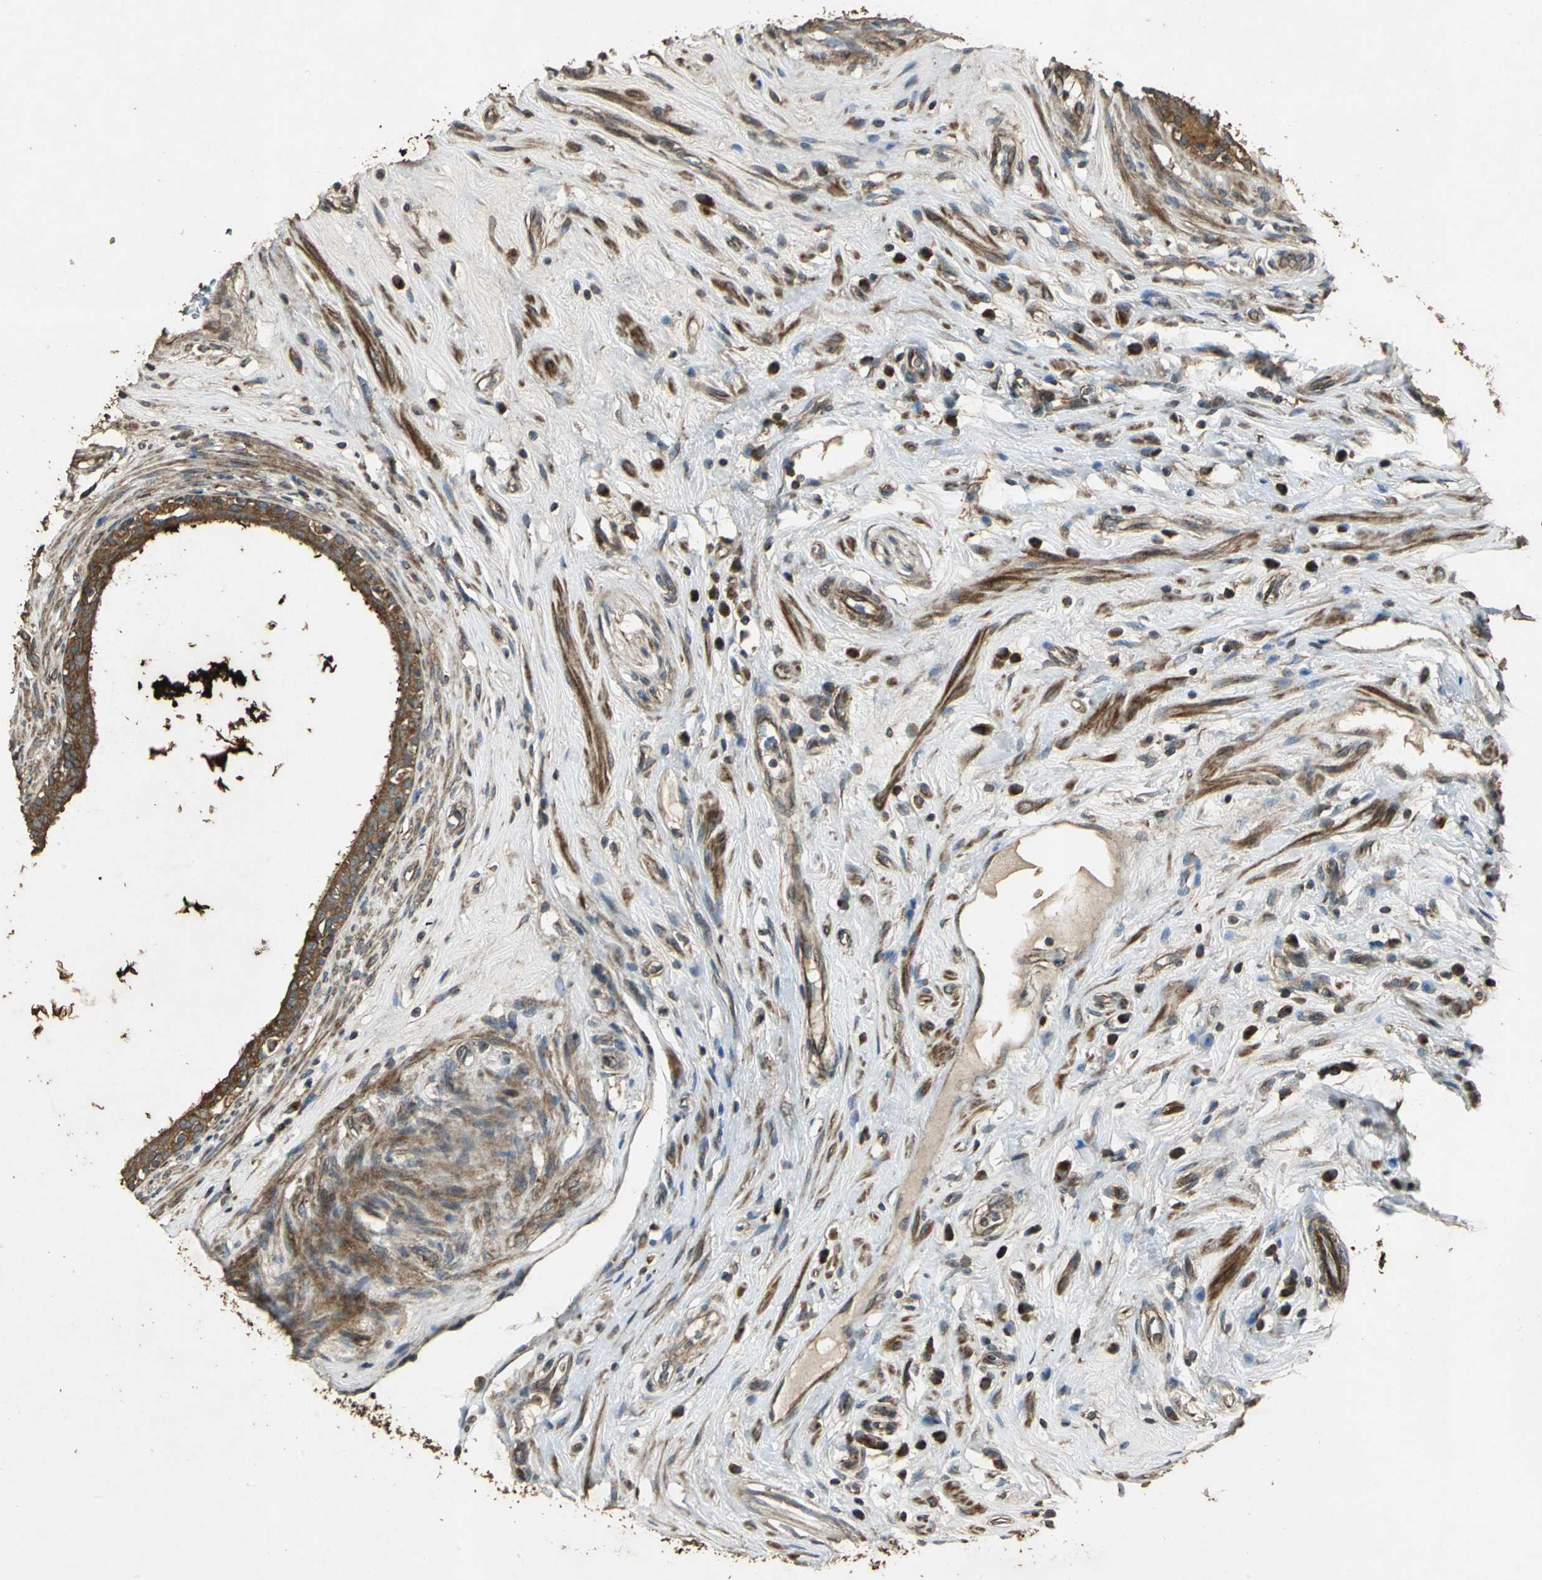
{"staining": {"intensity": "strong", "quantity": ">75%", "location": "cytoplasmic/membranous"}, "tissue": "epididymis", "cell_type": "Glandular cells", "image_type": "normal", "snomed": [{"axis": "morphology", "description": "Normal tissue, NOS"}, {"axis": "morphology", "description": "Inflammation, NOS"}, {"axis": "topography", "description": "Epididymis"}], "caption": "An IHC photomicrograph of unremarkable tissue is shown. Protein staining in brown highlights strong cytoplasmic/membranous positivity in epididymis within glandular cells. (IHC, brightfield microscopy, high magnification).", "gene": "KANK1", "patient": {"sex": "male", "age": 84}}